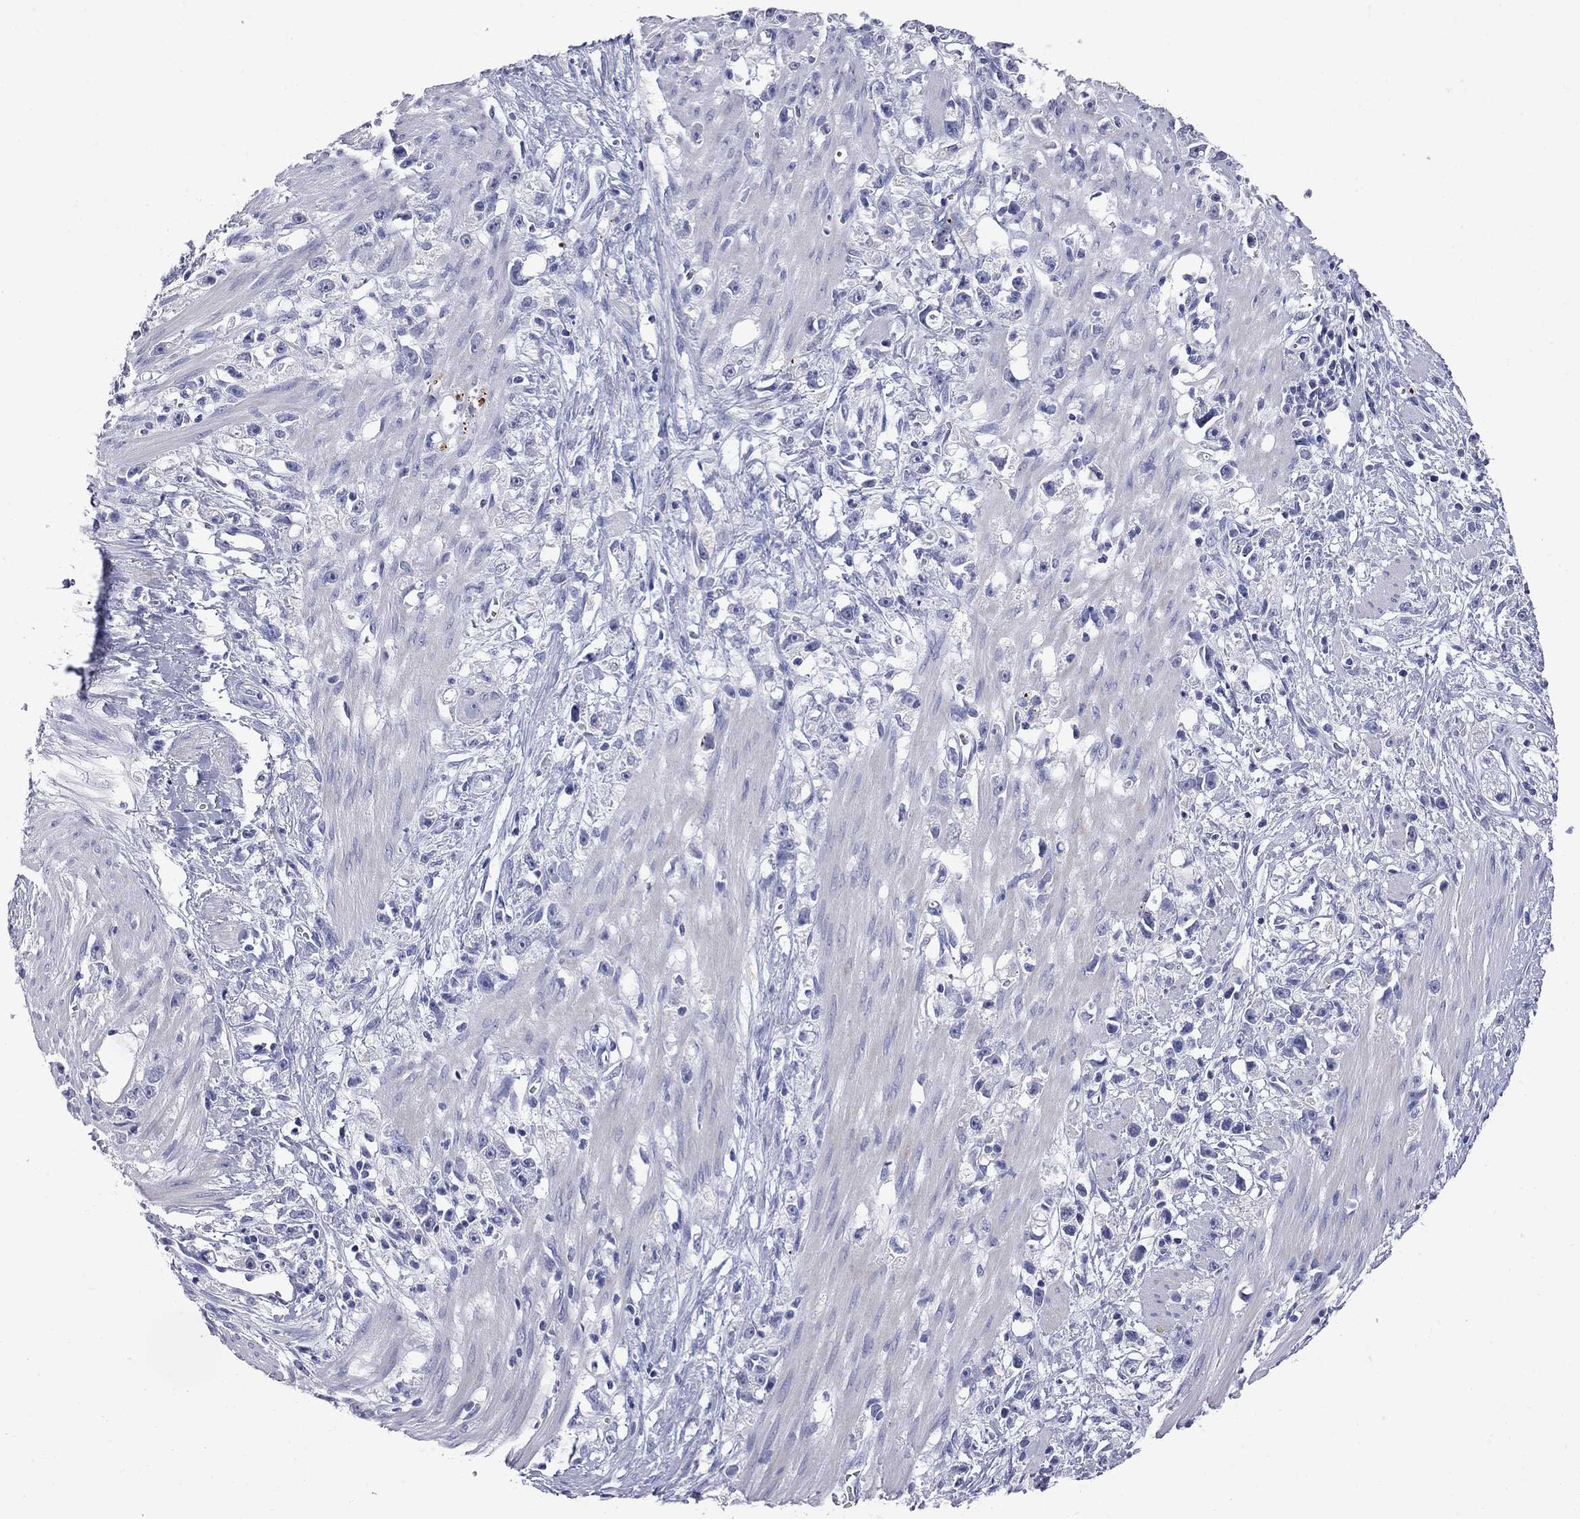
{"staining": {"intensity": "negative", "quantity": "none", "location": "none"}, "tissue": "stomach cancer", "cell_type": "Tumor cells", "image_type": "cancer", "snomed": [{"axis": "morphology", "description": "Adenocarcinoma, NOS"}, {"axis": "topography", "description": "Stomach"}], "caption": "Immunohistochemistry of stomach cancer (adenocarcinoma) demonstrates no staining in tumor cells.", "gene": "FAM221B", "patient": {"sex": "female", "age": 59}}